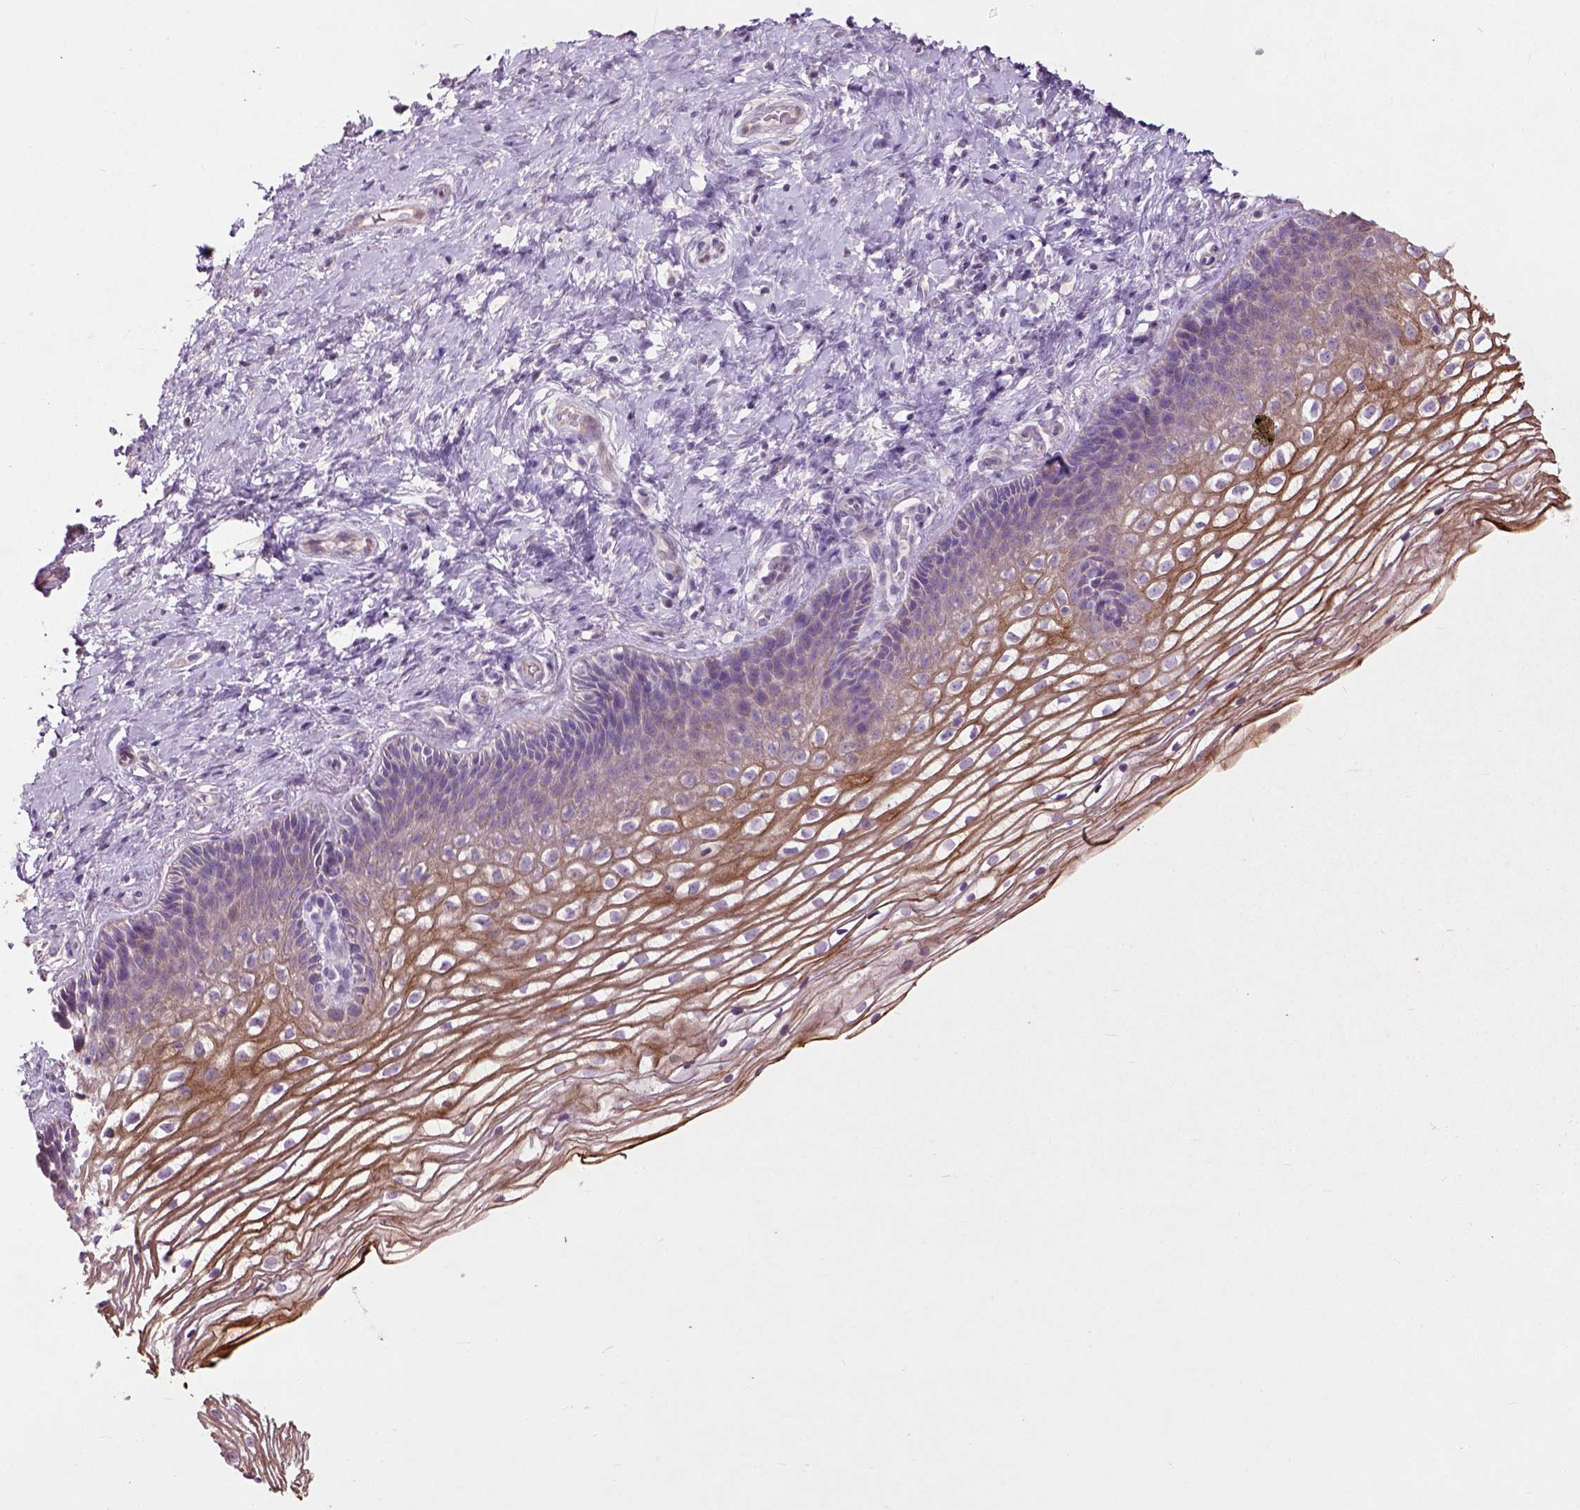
{"staining": {"intensity": "negative", "quantity": "none", "location": "none"}, "tissue": "cervix", "cell_type": "Glandular cells", "image_type": "normal", "snomed": [{"axis": "morphology", "description": "Normal tissue, NOS"}, {"axis": "topography", "description": "Cervix"}], "caption": "Immunohistochemistry image of benign cervix stained for a protein (brown), which demonstrates no staining in glandular cells. (Immunohistochemistry, brightfield microscopy, high magnification).", "gene": "PKP3", "patient": {"sex": "female", "age": 34}}